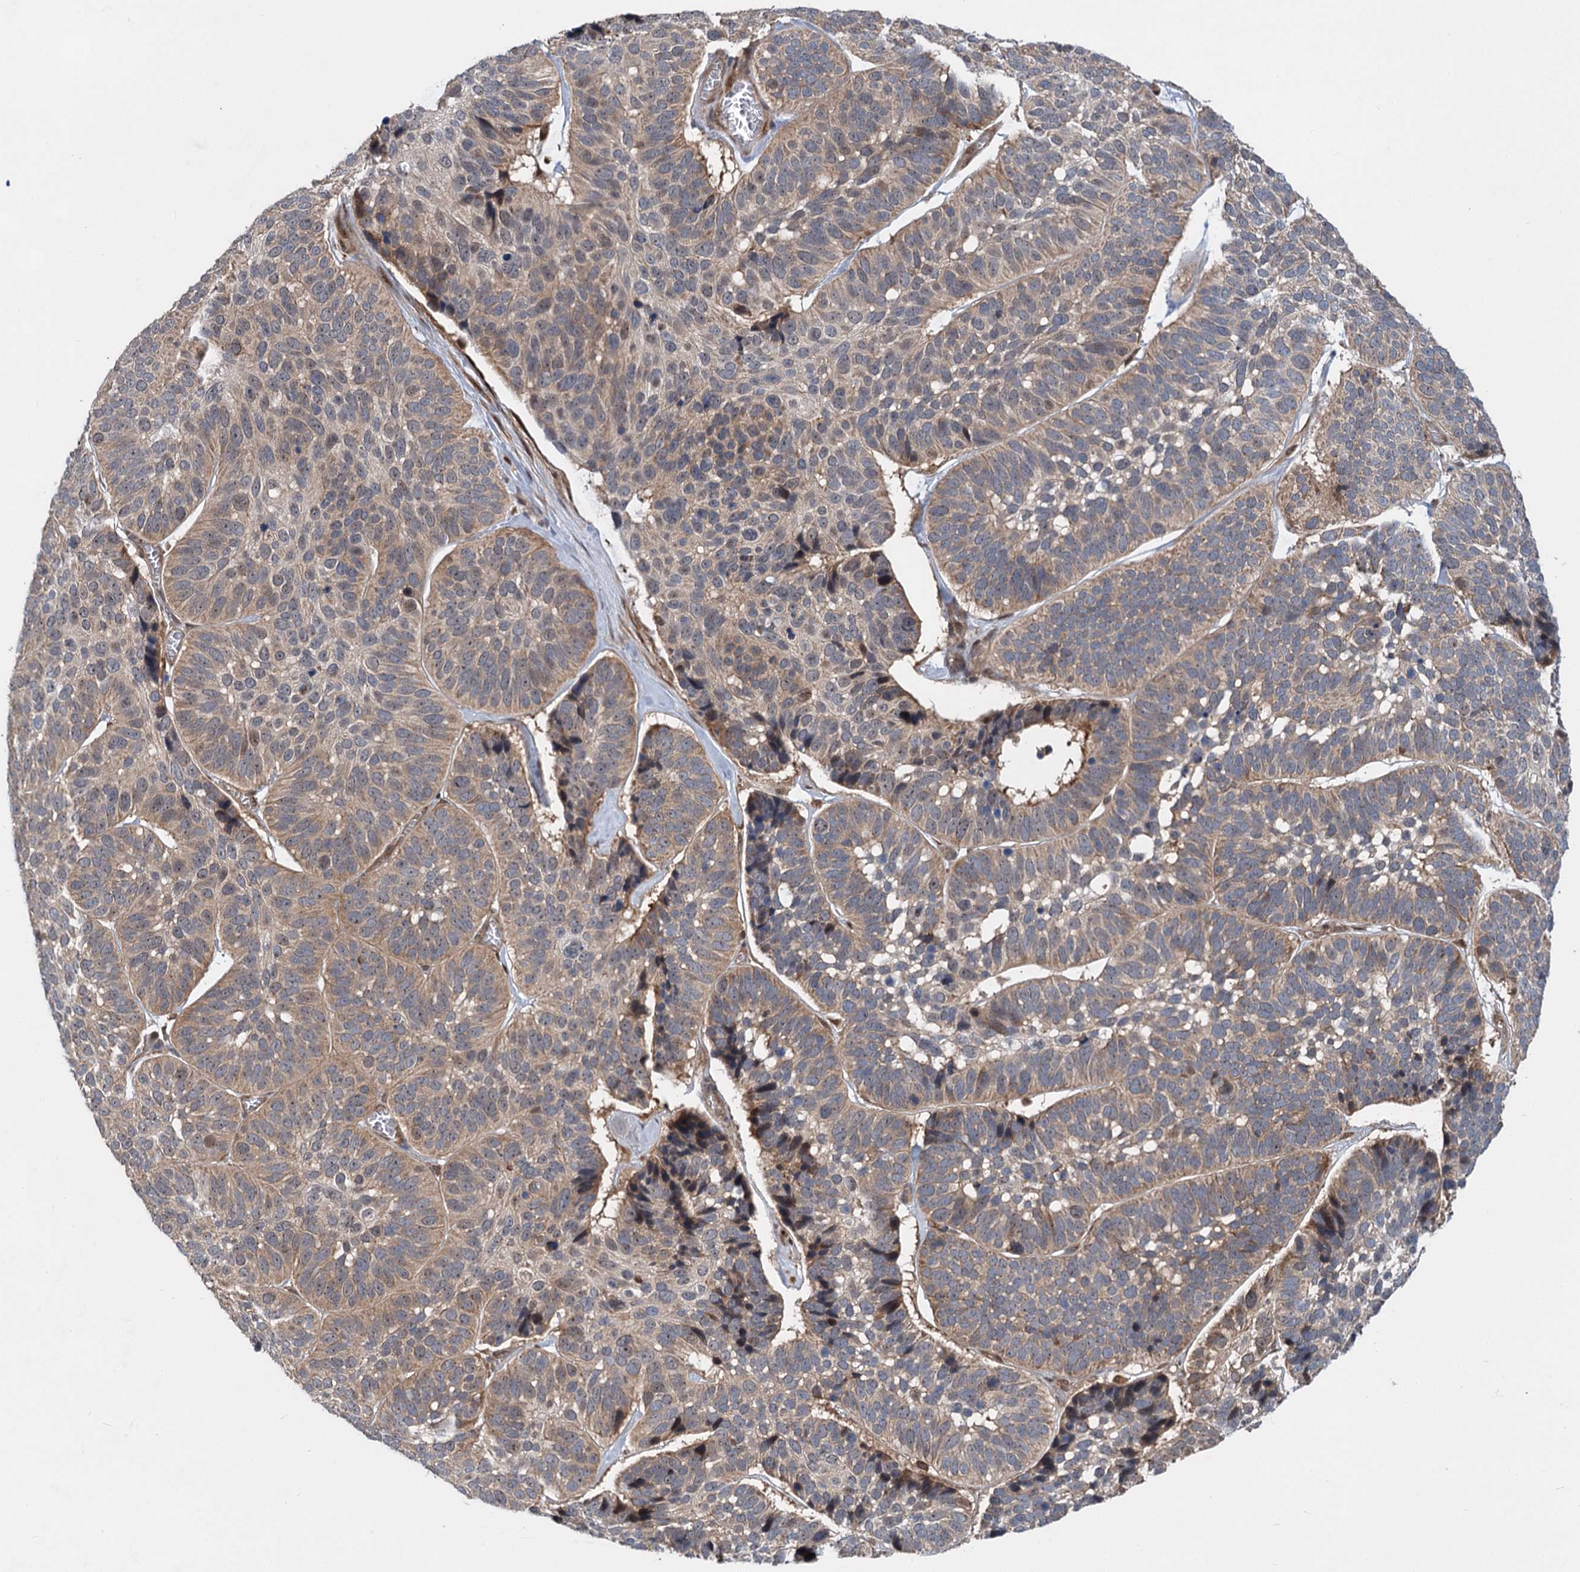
{"staining": {"intensity": "weak", "quantity": ">75%", "location": "cytoplasmic/membranous"}, "tissue": "skin cancer", "cell_type": "Tumor cells", "image_type": "cancer", "snomed": [{"axis": "morphology", "description": "Basal cell carcinoma"}, {"axis": "topography", "description": "Skin"}], "caption": "Basal cell carcinoma (skin) tissue displays weak cytoplasmic/membranous expression in about >75% of tumor cells, visualized by immunohistochemistry.", "gene": "GPBP1", "patient": {"sex": "male", "age": 62}}